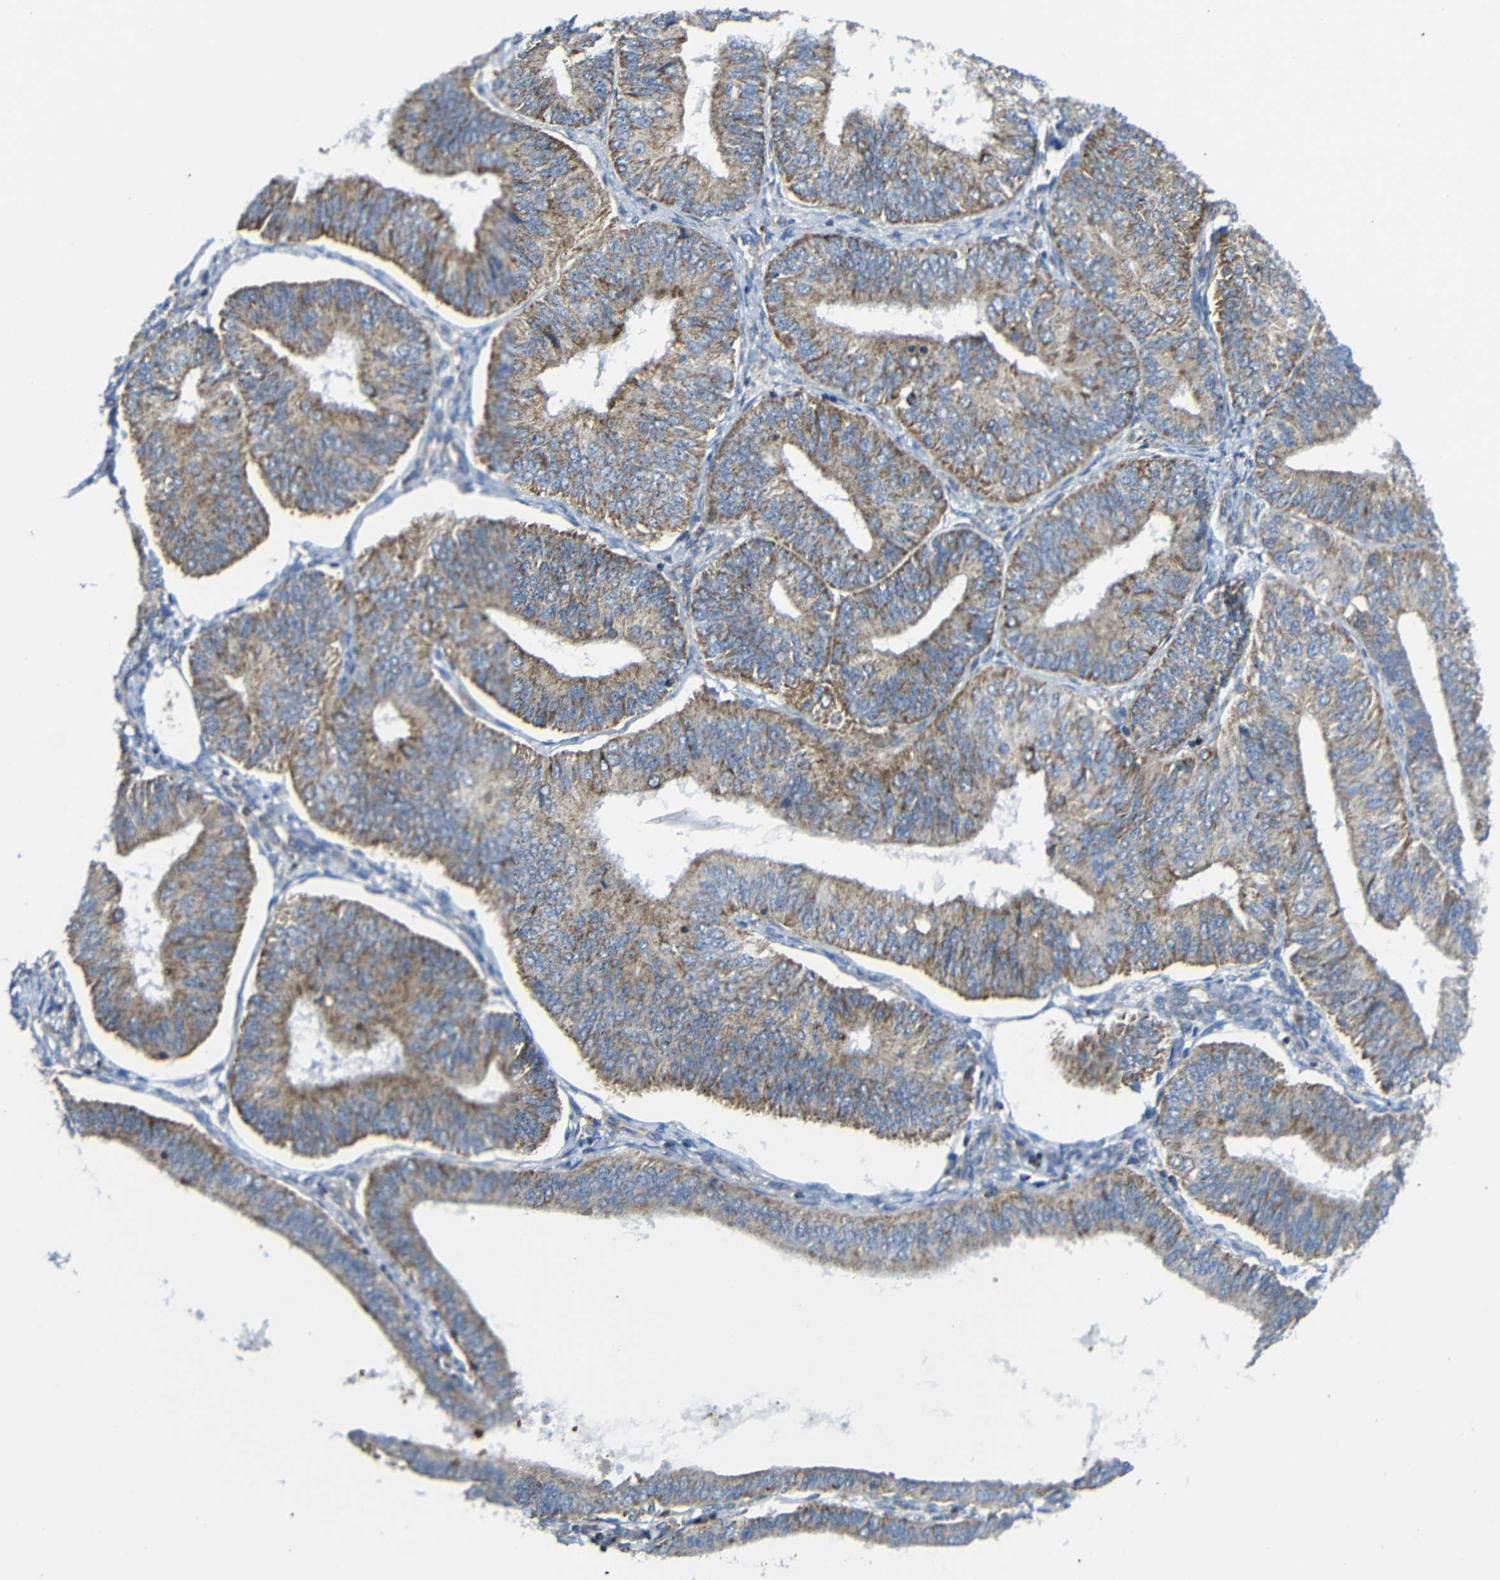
{"staining": {"intensity": "moderate", "quantity": ">75%", "location": "cytoplasmic/membranous"}, "tissue": "endometrial cancer", "cell_type": "Tumor cells", "image_type": "cancer", "snomed": [{"axis": "morphology", "description": "Adenocarcinoma, NOS"}, {"axis": "topography", "description": "Endometrium"}], "caption": "Immunohistochemical staining of endometrial cancer (adenocarcinoma) reveals medium levels of moderate cytoplasmic/membranous protein positivity in about >75% of tumor cells. The staining is performed using DAB brown chromogen to label protein expression. The nuclei are counter-stained blue using hematoxylin.", "gene": "PDCD1LG2", "patient": {"sex": "female", "age": 58}}